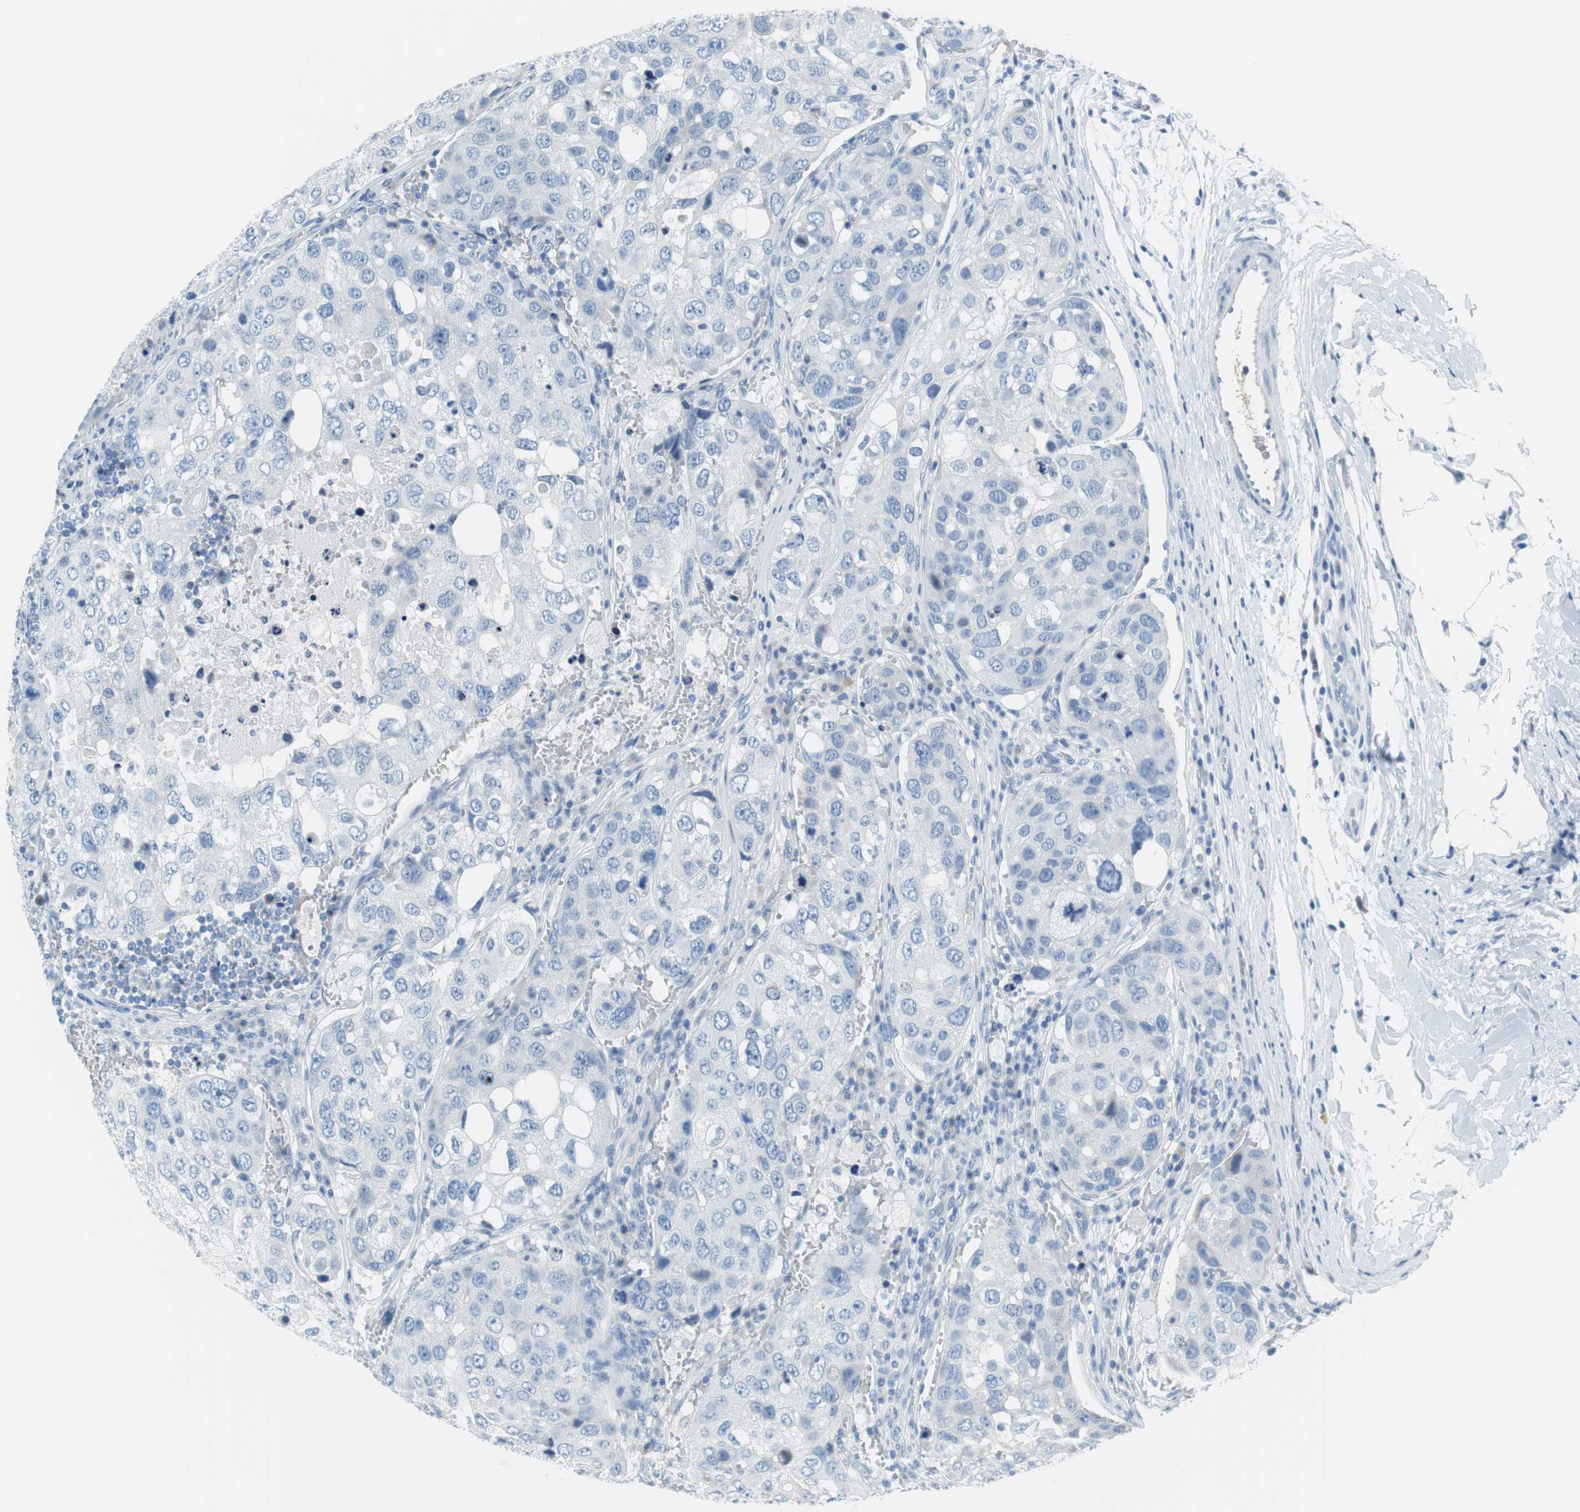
{"staining": {"intensity": "negative", "quantity": "none", "location": "none"}, "tissue": "urothelial cancer", "cell_type": "Tumor cells", "image_type": "cancer", "snomed": [{"axis": "morphology", "description": "Urothelial carcinoma, High grade"}, {"axis": "topography", "description": "Lymph node"}, {"axis": "topography", "description": "Urinary bladder"}], "caption": "The histopathology image exhibits no staining of tumor cells in urothelial cancer.", "gene": "MYH1", "patient": {"sex": "male", "age": 51}}